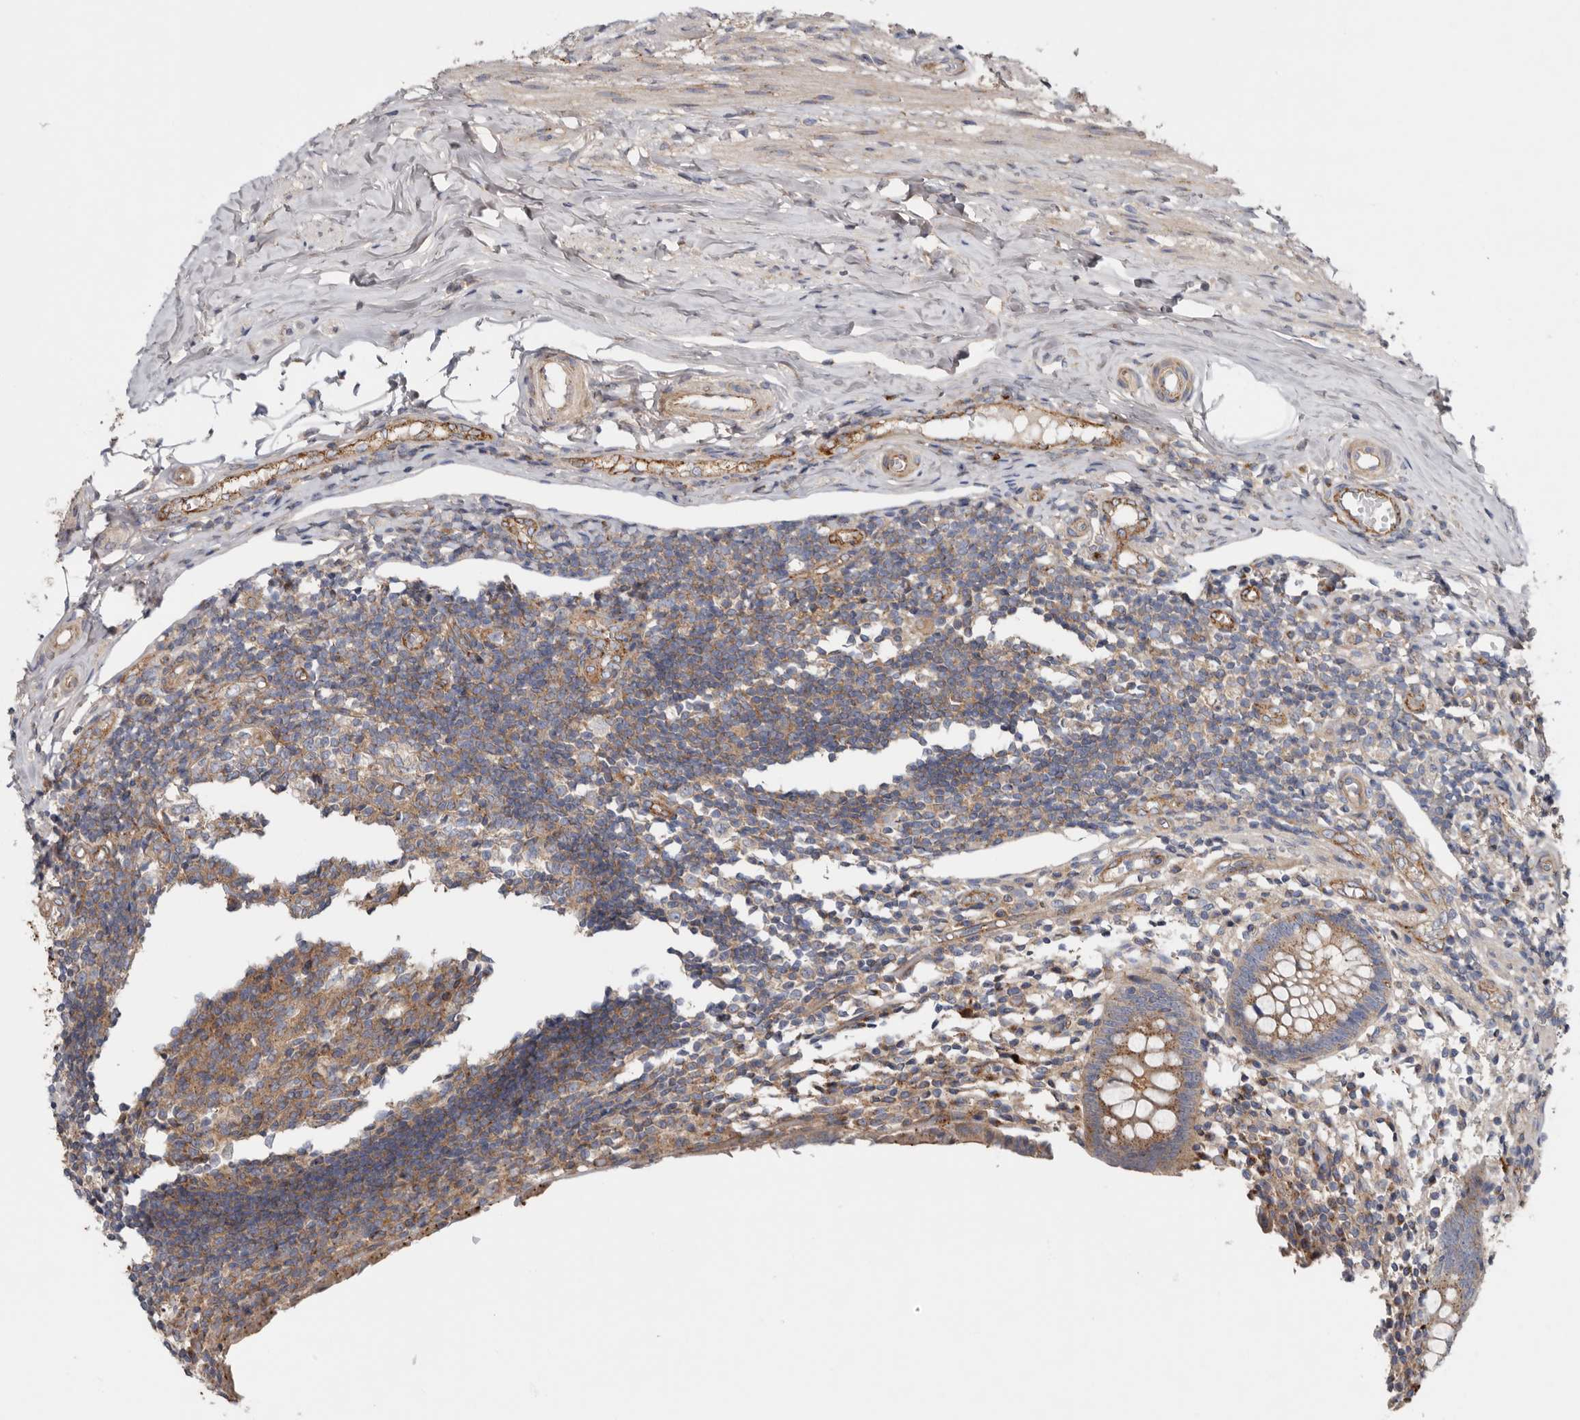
{"staining": {"intensity": "moderate", "quantity": ">75%", "location": "cytoplasmic/membranous"}, "tissue": "appendix", "cell_type": "Glandular cells", "image_type": "normal", "snomed": [{"axis": "morphology", "description": "Normal tissue, NOS"}, {"axis": "topography", "description": "Appendix"}], "caption": "IHC (DAB) staining of normal appendix exhibits moderate cytoplasmic/membranous protein staining in approximately >75% of glandular cells. The staining is performed using DAB (3,3'-diaminobenzidine) brown chromogen to label protein expression. The nuclei are counter-stained blue using hematoxylin.", "gene": "LUZP1", "patient": {"sex": "female", "age": 17}}